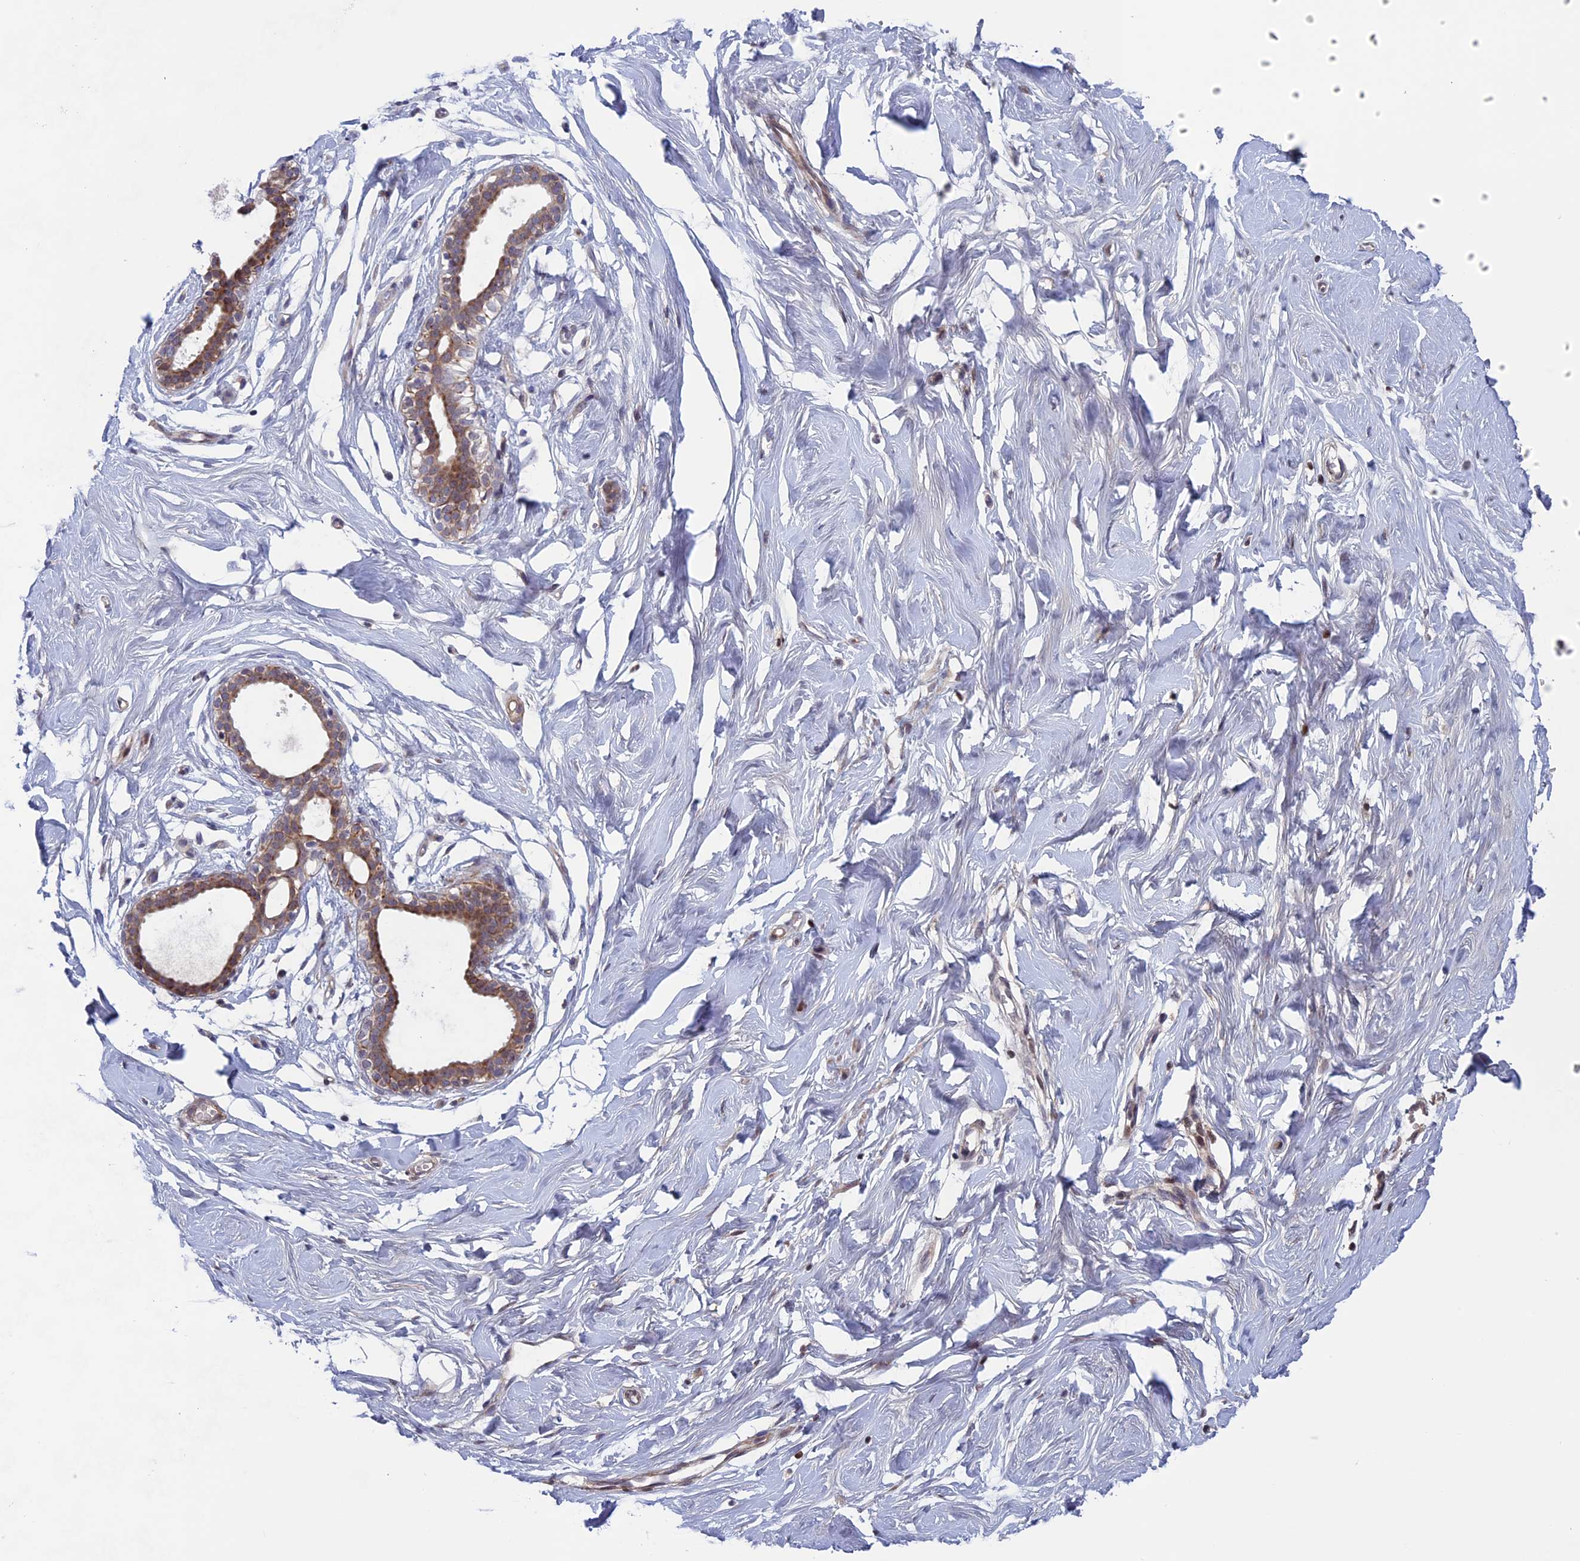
{"staining": {"intensity": "moderate", "quantity": ">75%", "location": "cytoplasmic/membranous"}, "tissue": "breast", "cell_type": "Adipocytes", "image_type": "normal", "snomed": [{"axis": "morphology", "description": "Normal tissue, NOS"}, {"axis": "morphology", "description": "Adenoma, NOS"}, {"axis": "topography", "description": "Breast"}], "caption": "A brown stain highlights moderate cytoplasmic/membranous staining of a protein in adipocytes of normal human breast.", "gene": "FADS1", "patient": {"sex": "female", "age": 23}}